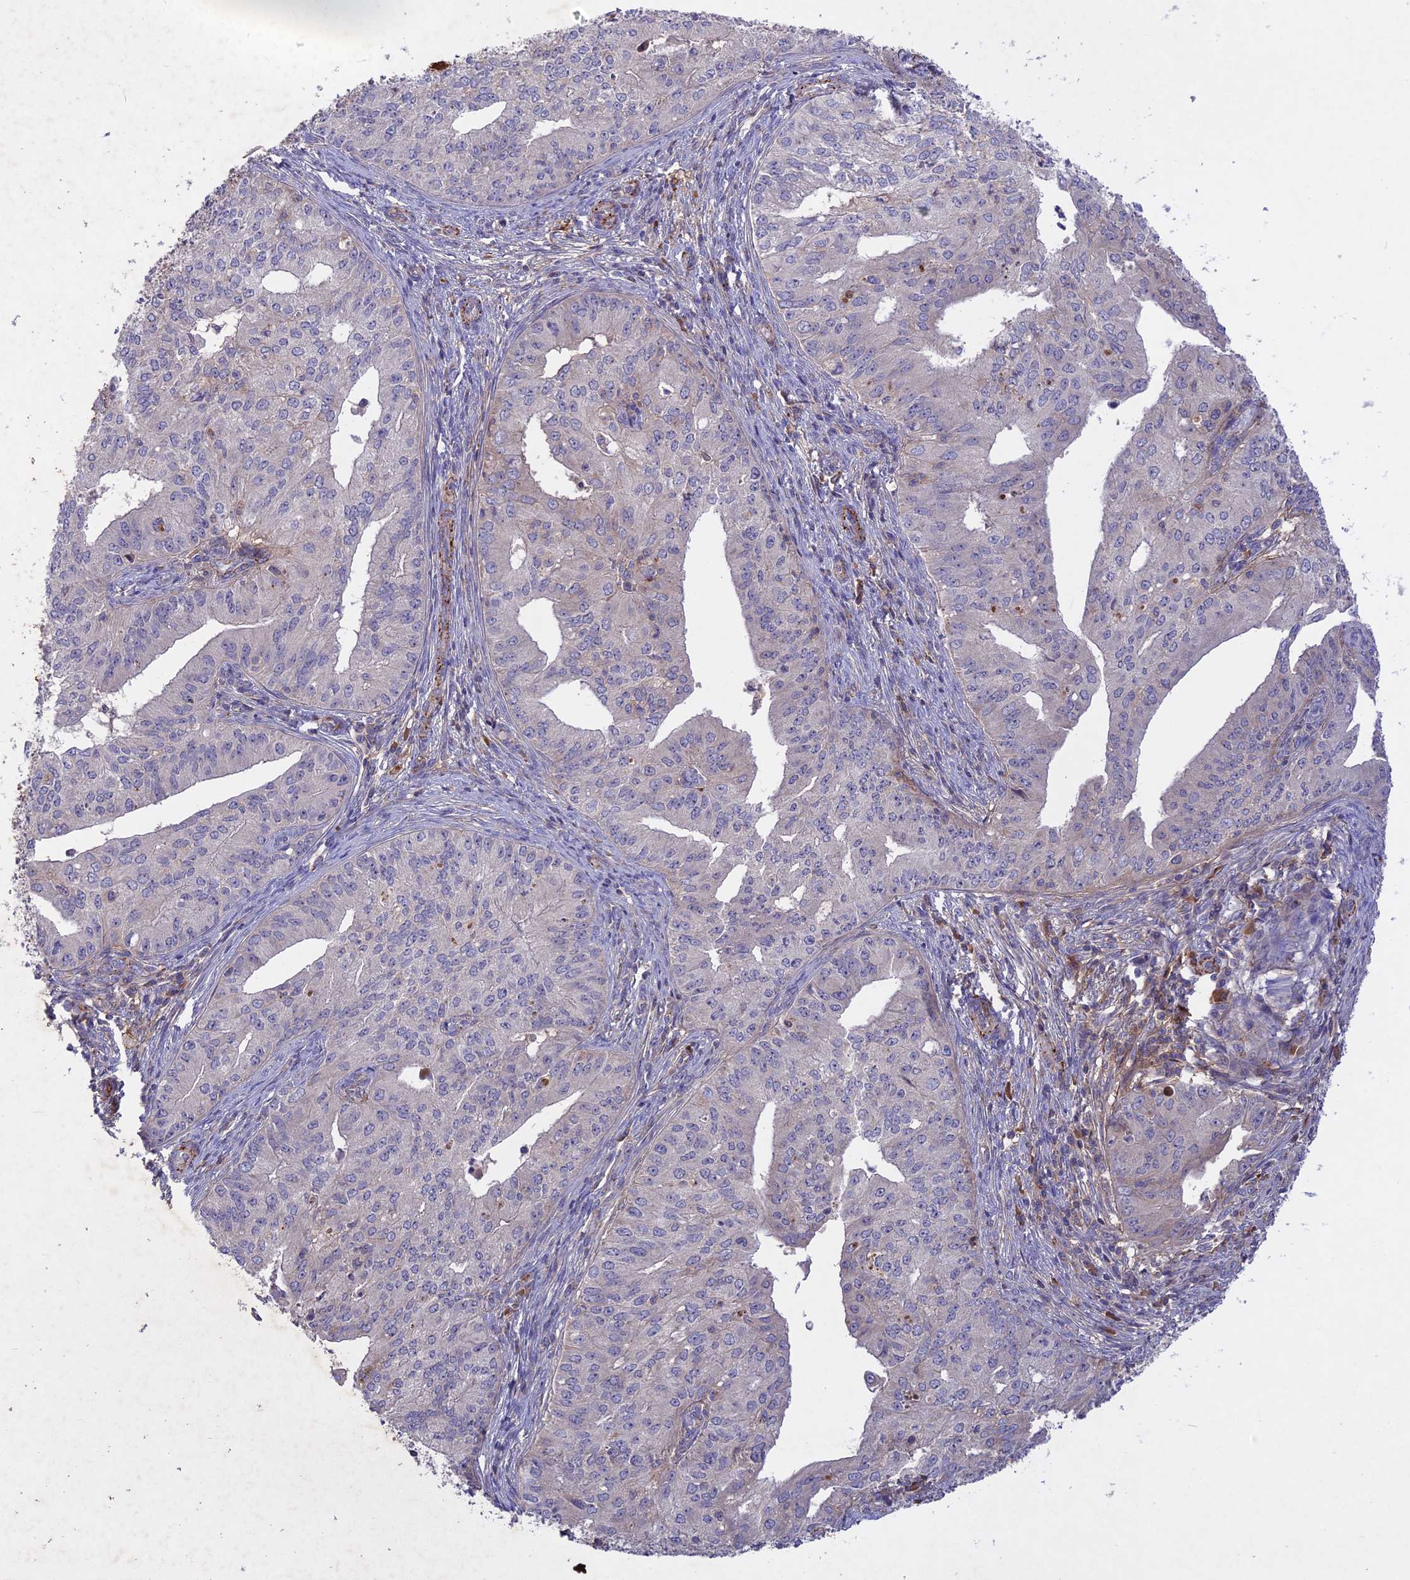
{"staining": {"intensity": "negative", "quantity": "none", "location": "none"}, "tissue": "endometrial cancer", "cell_type": "Tumor cells", "image_type": "cancer", "snomed": [{"axis": "morphology", "description": "Adenocarcinoma, NOS"}, {"axis": "topography", "description": "Endometrium"}], "caption": "Immunohistochemistry (IHC) histopathology image of adenocarcinoma (endometrial) stained for a protein (brown), which reveals no staining in tumor cells.", "gene": "ADO", "patient": {"sex": "female", "age": 50}}